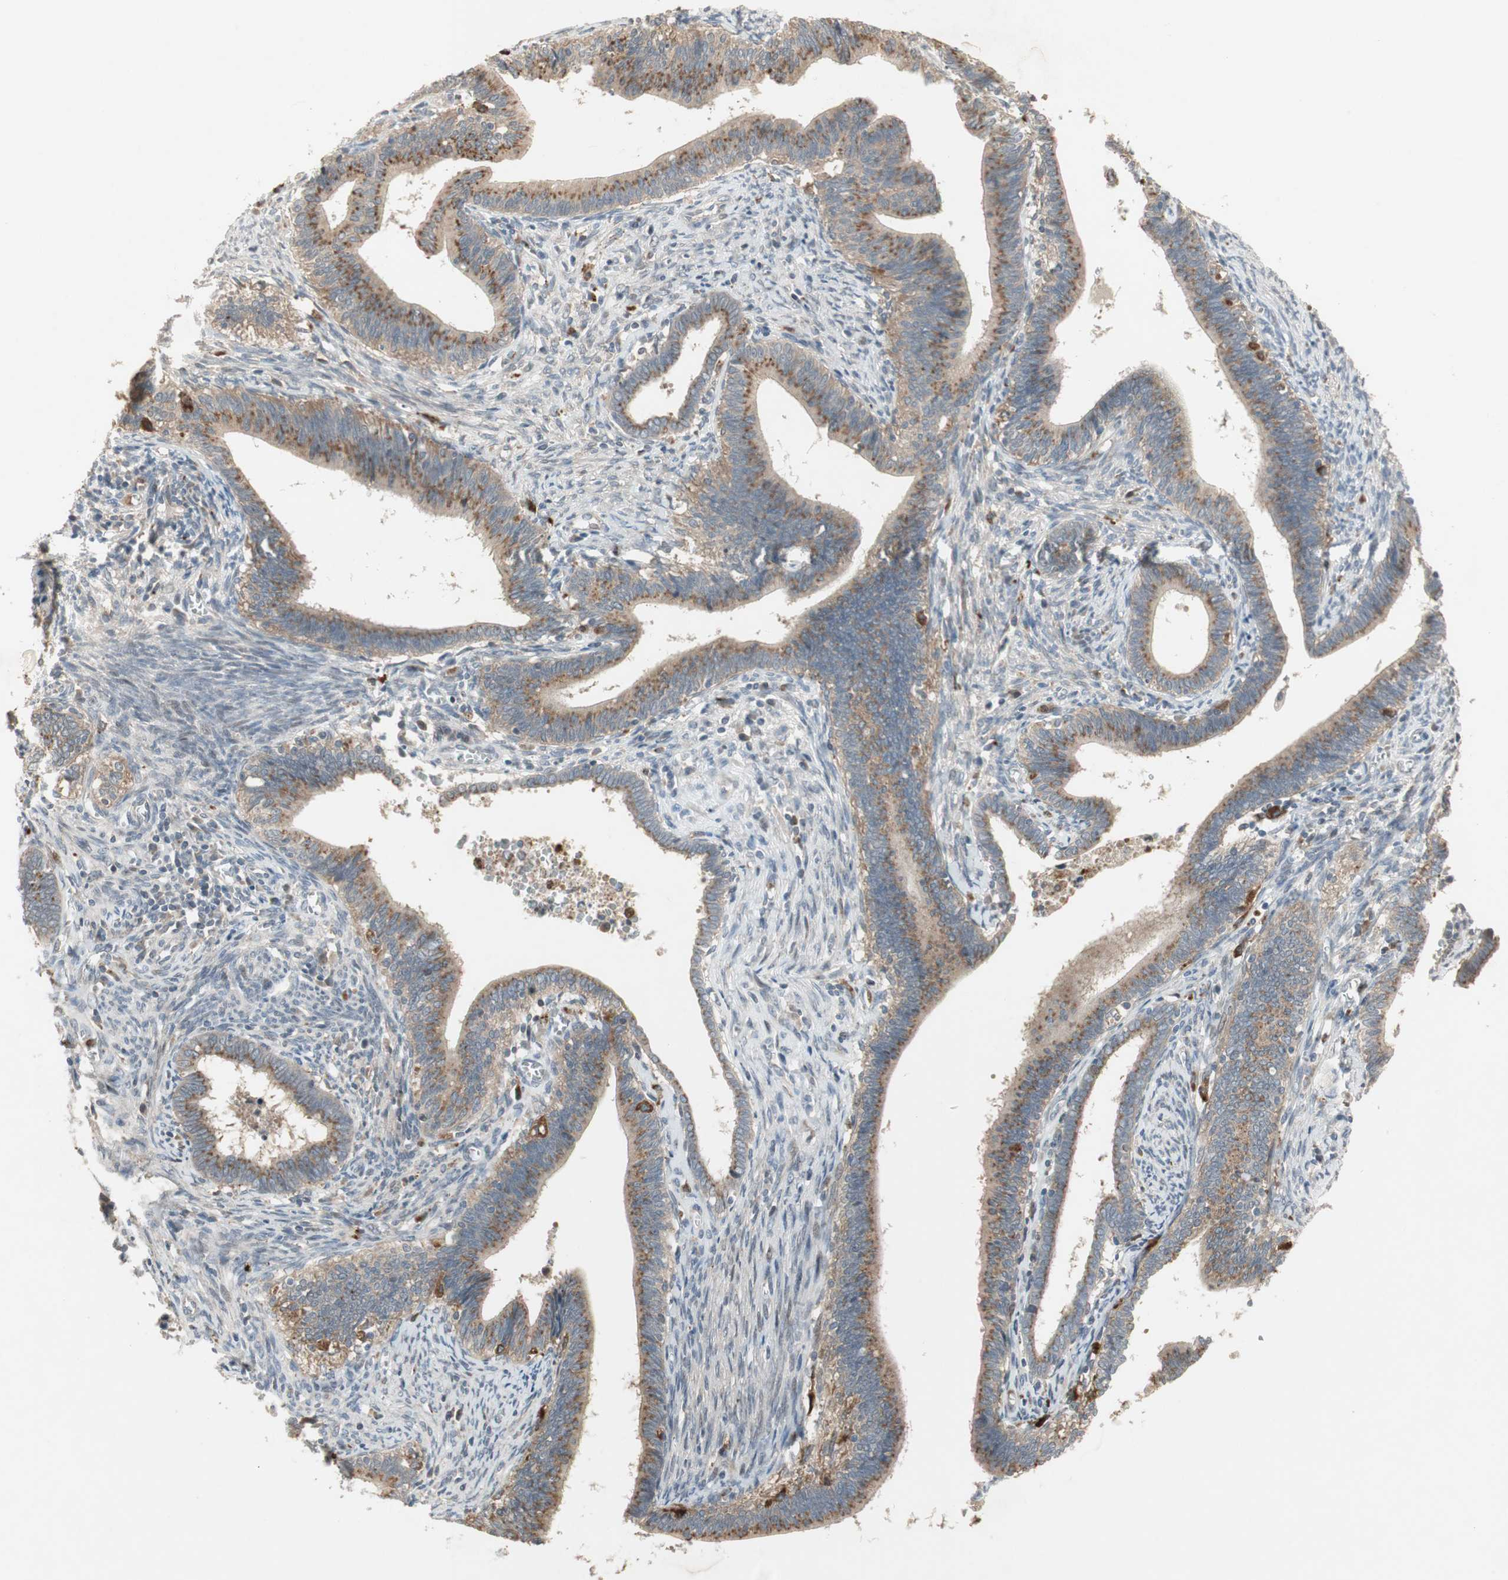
{"staining": {"intensity": "moderate", "quantity": ">75%", "location": "cytoplasmic/membranous"}, "tissue": "cervical cancer", "cell_type": "Tumor cells", "image_type": "cancer", "snomed": [{"axis": "morphology", "description": "Adenocarcinoma, NOS"}, {"axis": "topography", "description": "Cervix"}], "caption": "Cervical cancer (adenocarcinoma) was stained to show a protein in brown. There is medium levels of moderate cytoplasmic/membranous positivity in about >75% of tumor cells.", "gene": "SNX4", "patient": {"sex": "female", "age": 44}}